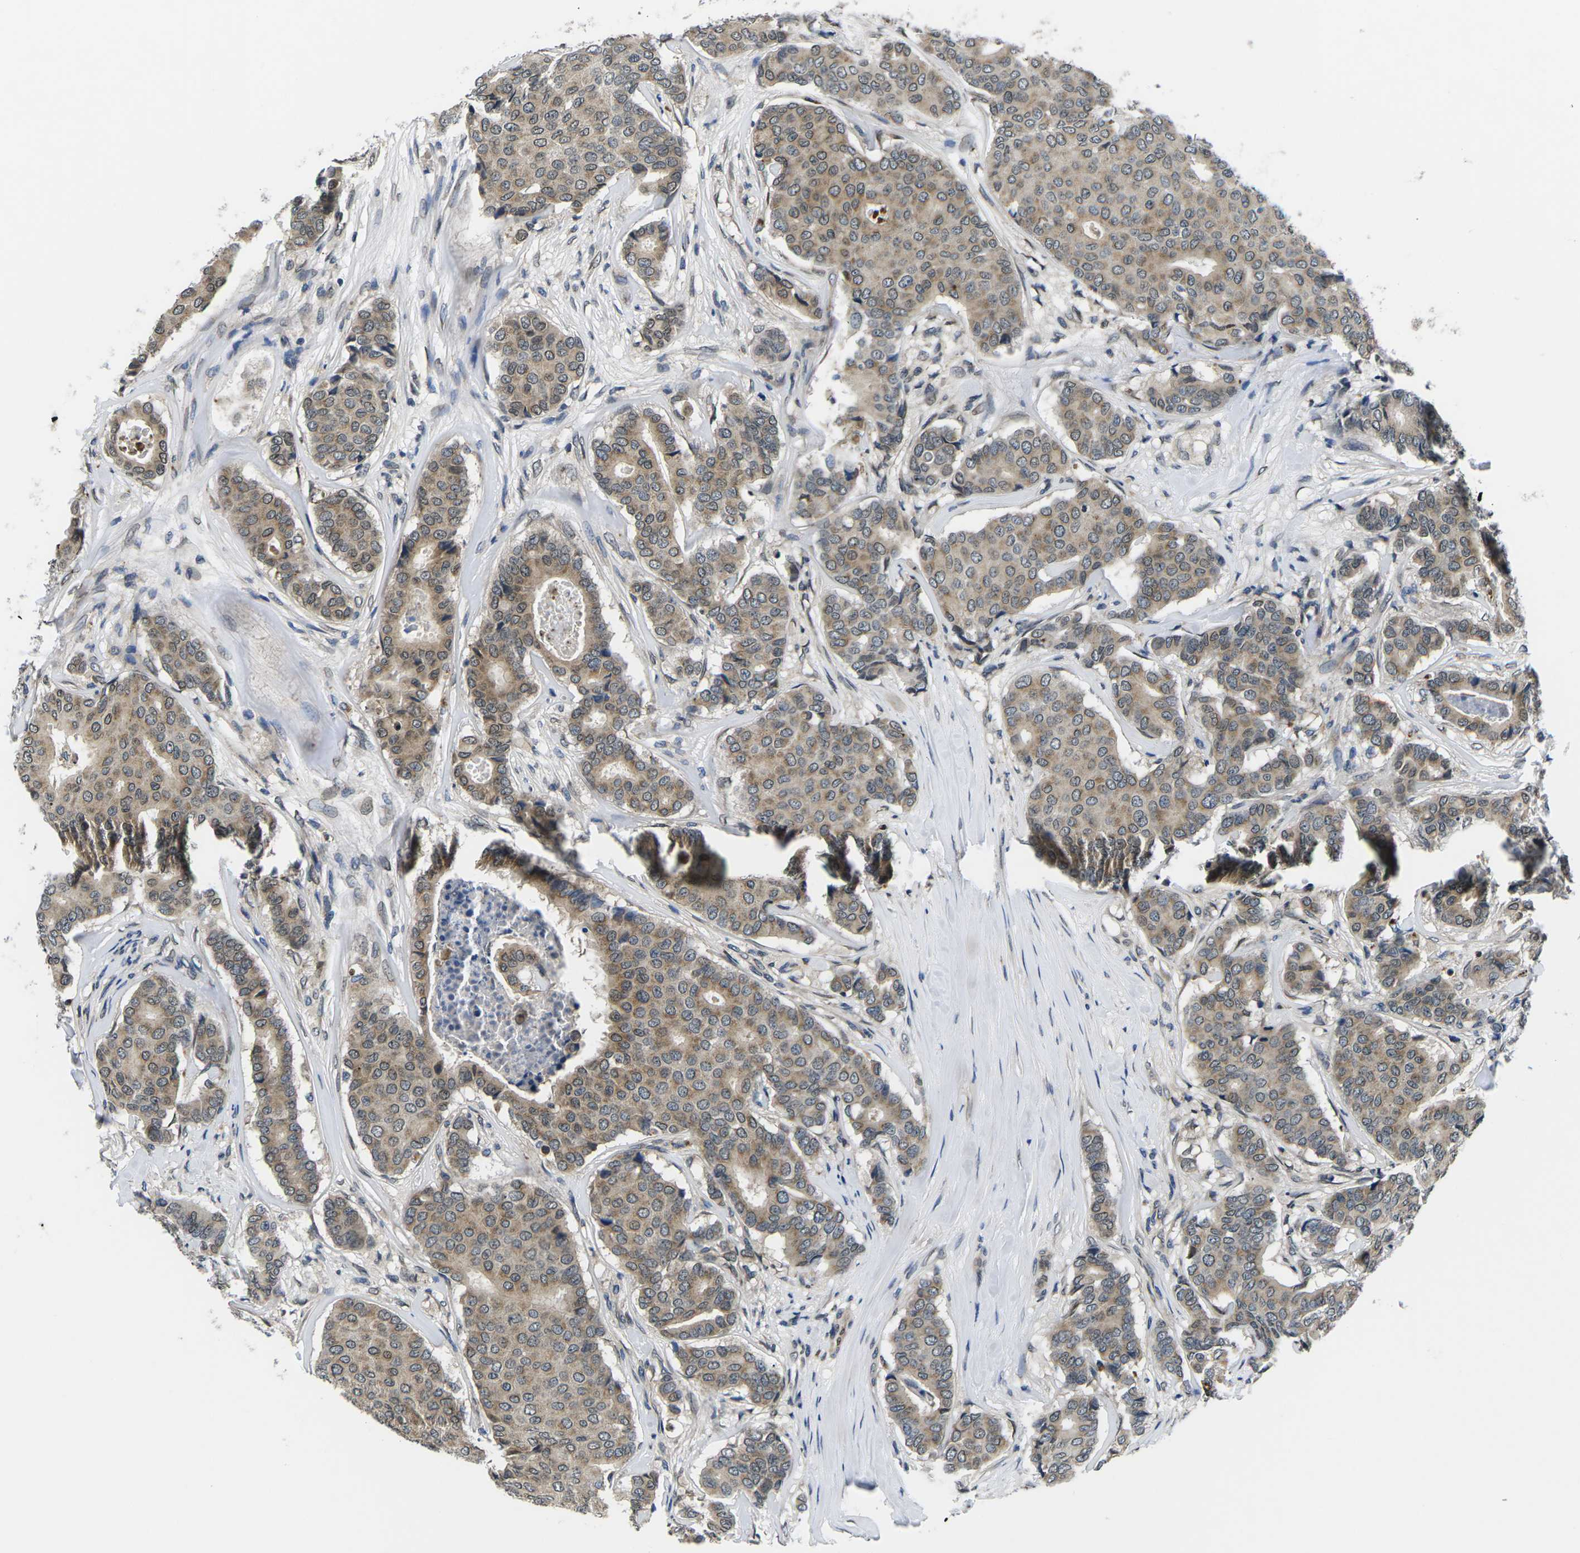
{"staining": {"intensity": "weak", "quantity": ">75%", "location": "cytoplasmic/membranous"}, "tissue": "breast cancer", "cell_type": "Tumor cells", "image_type": "cancer", "snomed": [{"axis": "morphology", "description": "Duct carcinoma"}, {"axis": "topography", "description": "Breast"}], "caption": "About >75% of tumor cells in infiltrating ductal carcinoma (breast) show weak cytoplasmic/membranous protein expression as visualized by brown immunohistochemical staining.", "gene": "SNX10", "patient": {"sex": "female", "age": 75}}